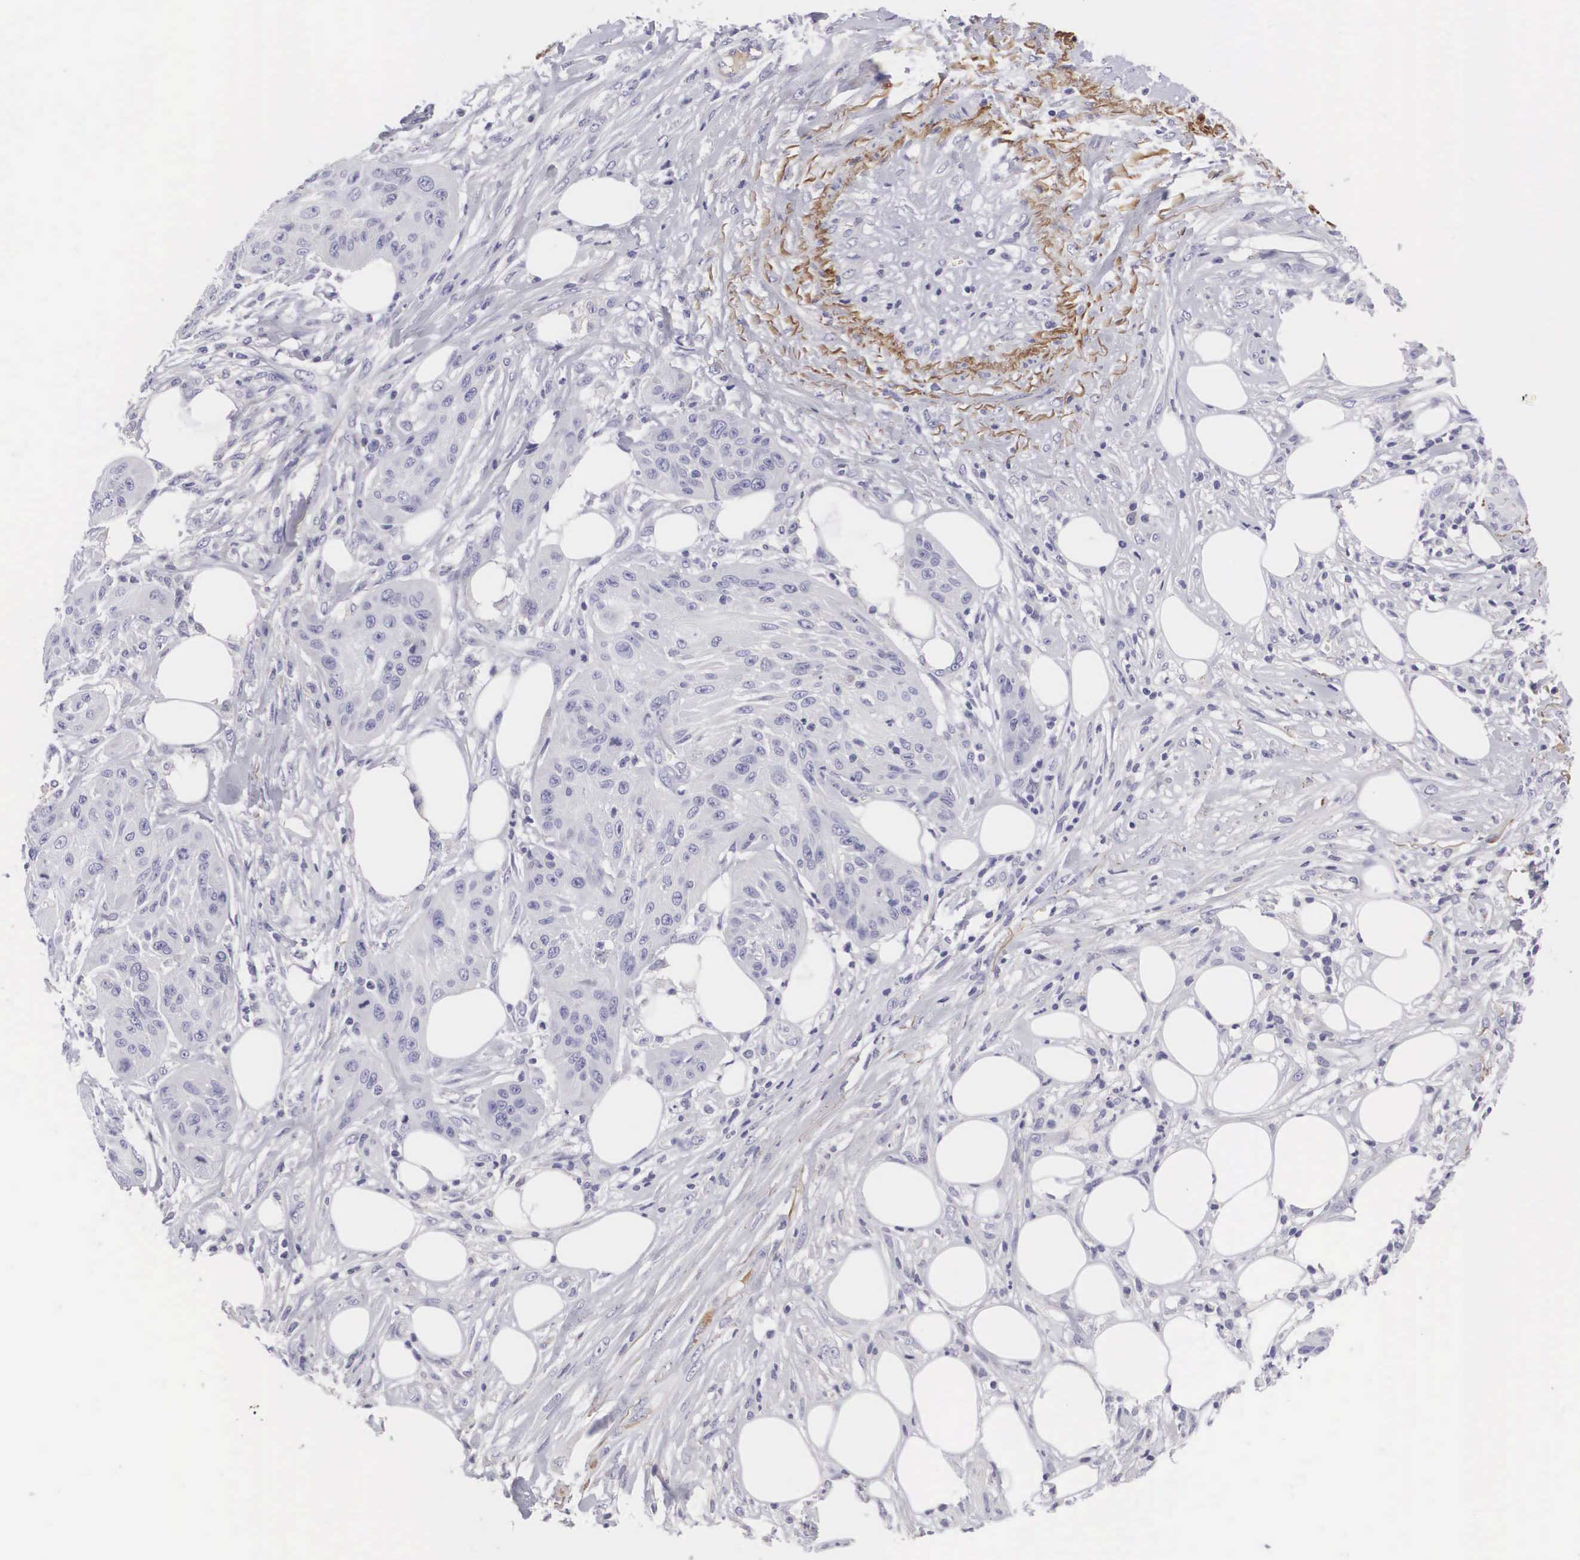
{"staining": {"intensity": "negative", "quantity": "none", "location": "none"}, "tissue": "skin cancer", "cell_type": "Tumor cells", "image_type": "cancer", "snomed": [{"axis": "morphology", "description": "Squamous cell carcinoma, NOS"}, {"axis": "topography", "description": "Skin"}], "caption": "Protein analysis of skin squamous cell carcinoma demonstrates no significant staining in tumor cells.", "gene": "CLU", "patient": {"sex": "female", "age": 88}}